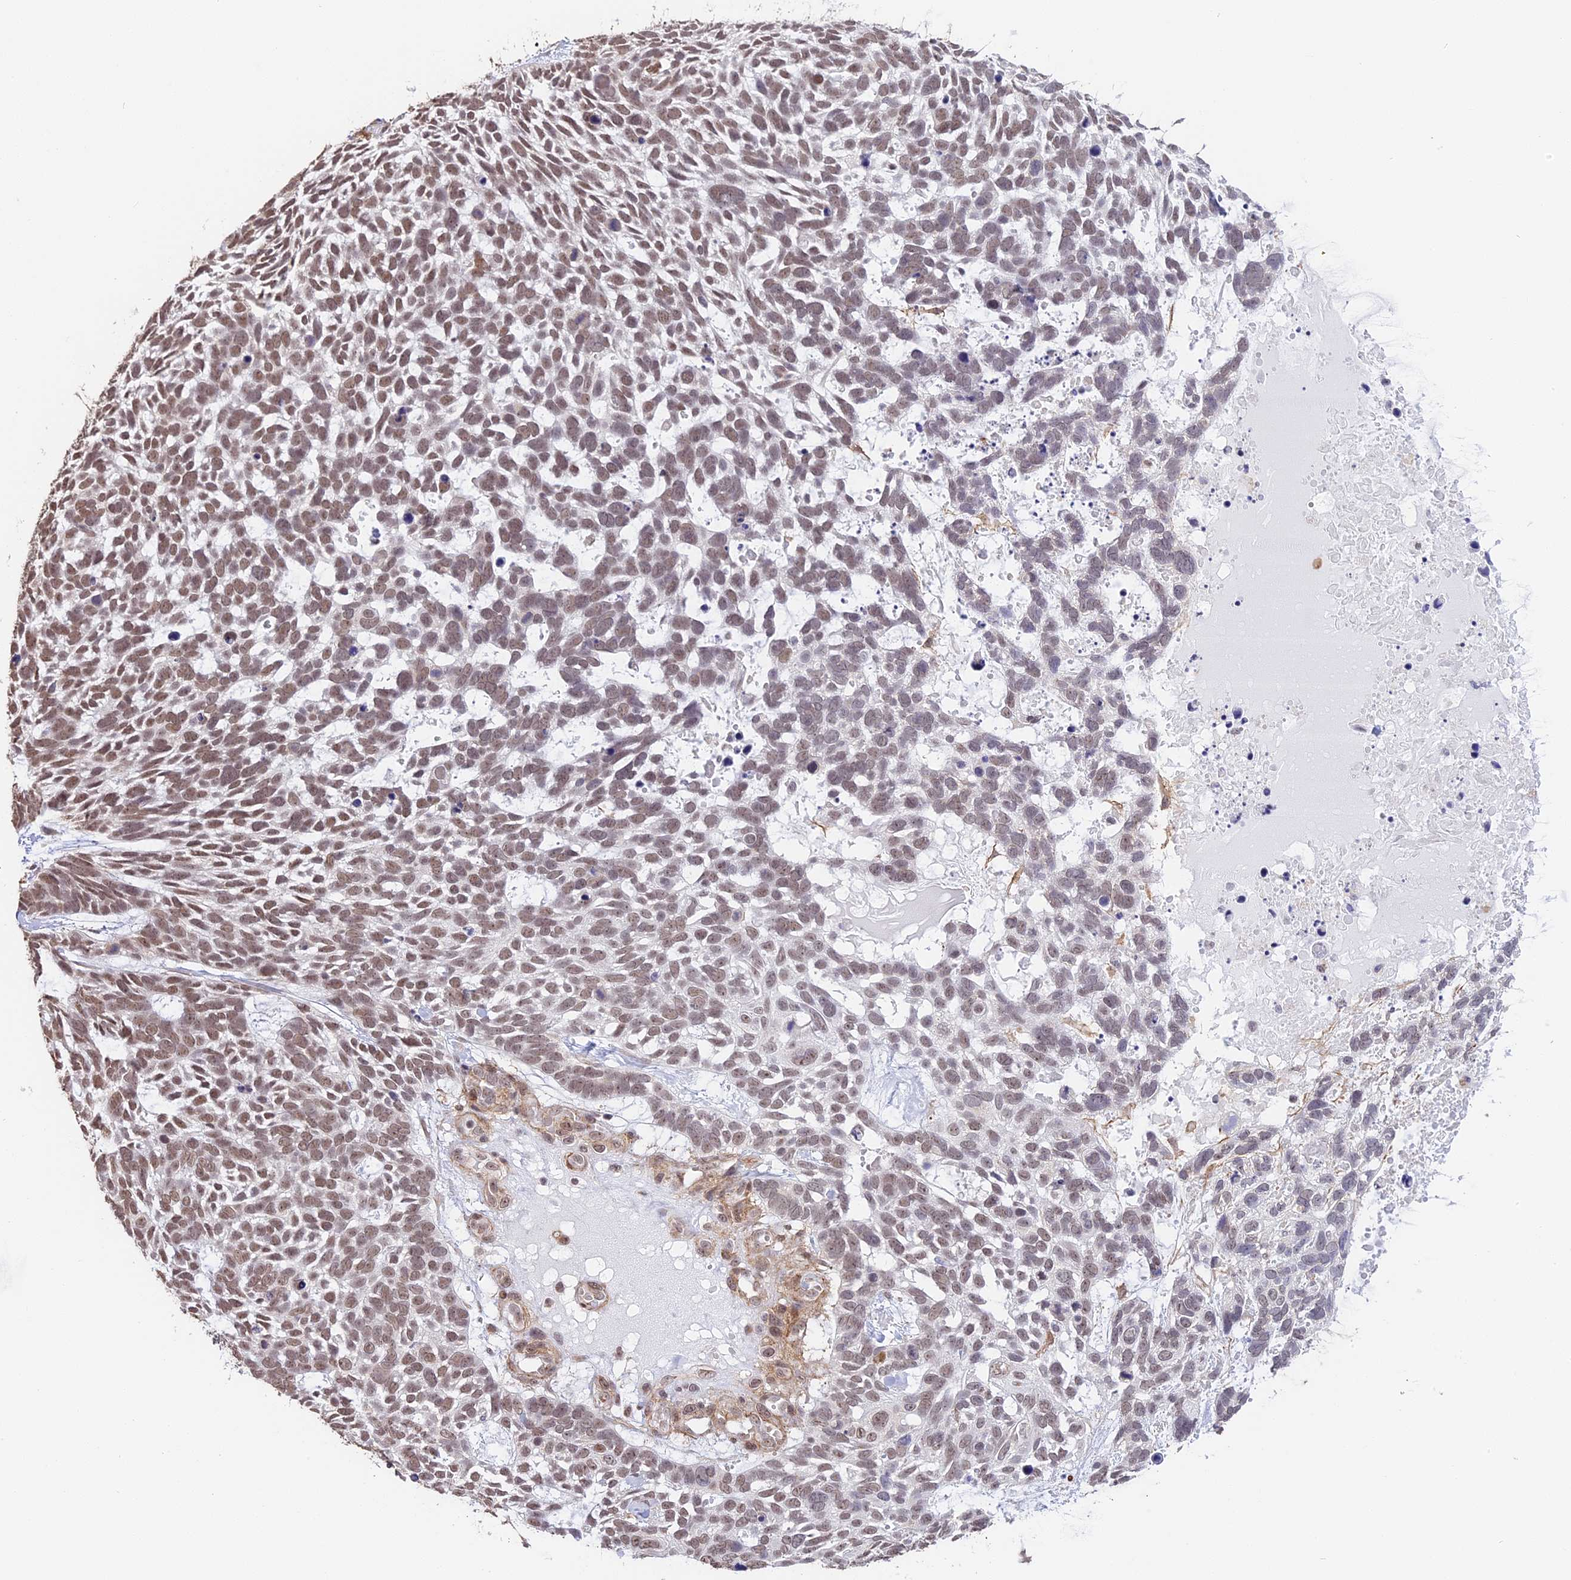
{"staining": {"intensity": "moderate", "quantity": ">75%", "location": "nuclear"}, "tissue": "skin cancer", "cell_type": "Tumor cells", "image_type": "cancer", "snomed": [{"axis": "morphology", "description": "Basal cell carcinoma"}, {"axis": "topography", "description": "Skin"}], "caption": "Basal cell carcinoma (skin) stained with a protein marker displays moderate staining in tumor cells.", "gene": "HEATR5B", "patient": {"sex": "male", "age": 88}}